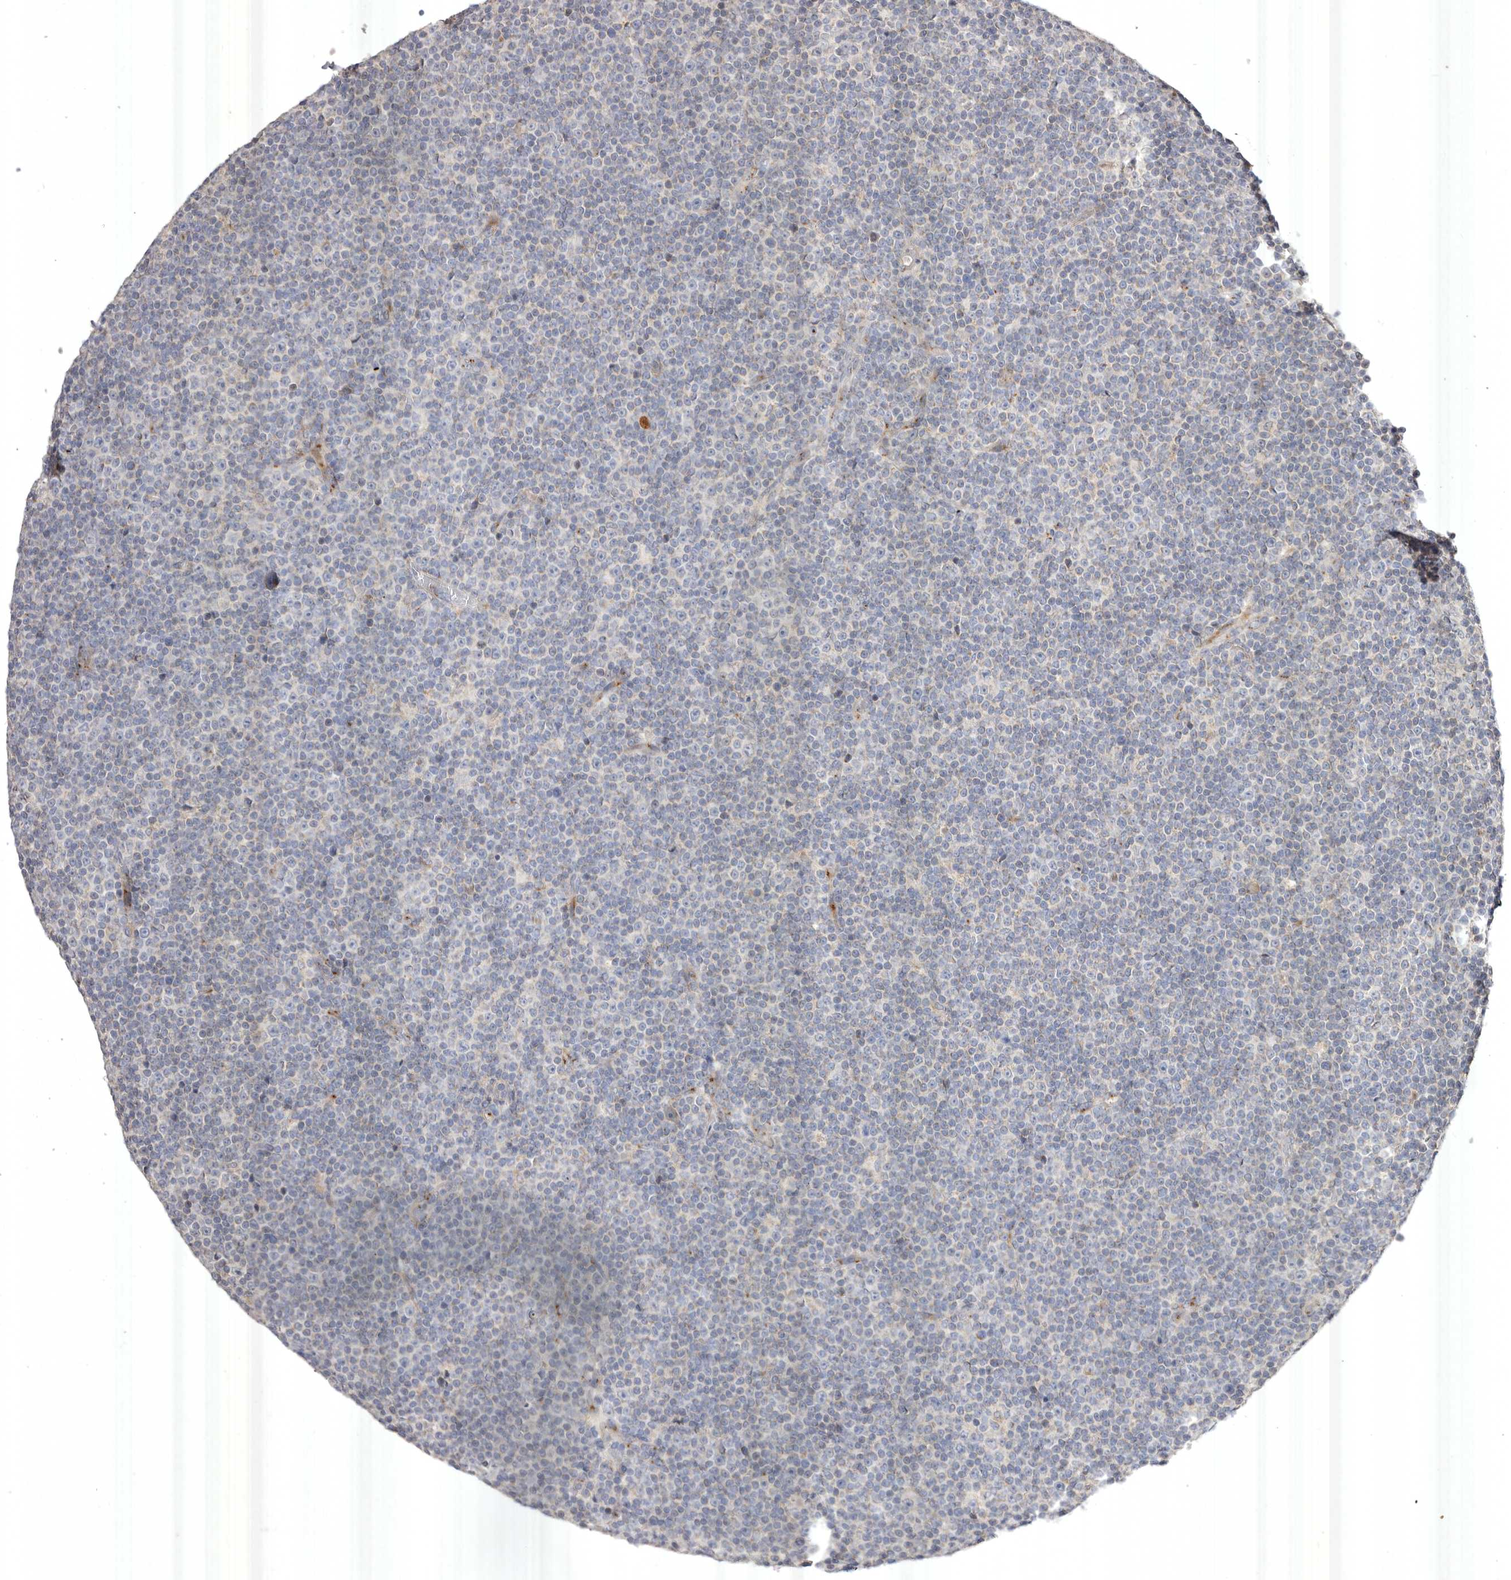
{"staining": {"intensity": "negative", "quantity": "none", "location": "none"}, "tissue": "lymphoma", "cell_type": "Tumor cells", "image_type": "cancer", "snomed": [{"axis": "morphology", "description": "Malignant lymphoma, non-Hodgkin's type, Low grade"}, {"axis": "topography", "description": "Lymph node"}], "caption": "Immunohistochemistry (IHC) micrograph of neoplastic tissue: human lymphoma stained with DAB shows no significant protein expression in tumor cells.", "gene": "USP24", "patient": {"sex": "female", "age": 67}}